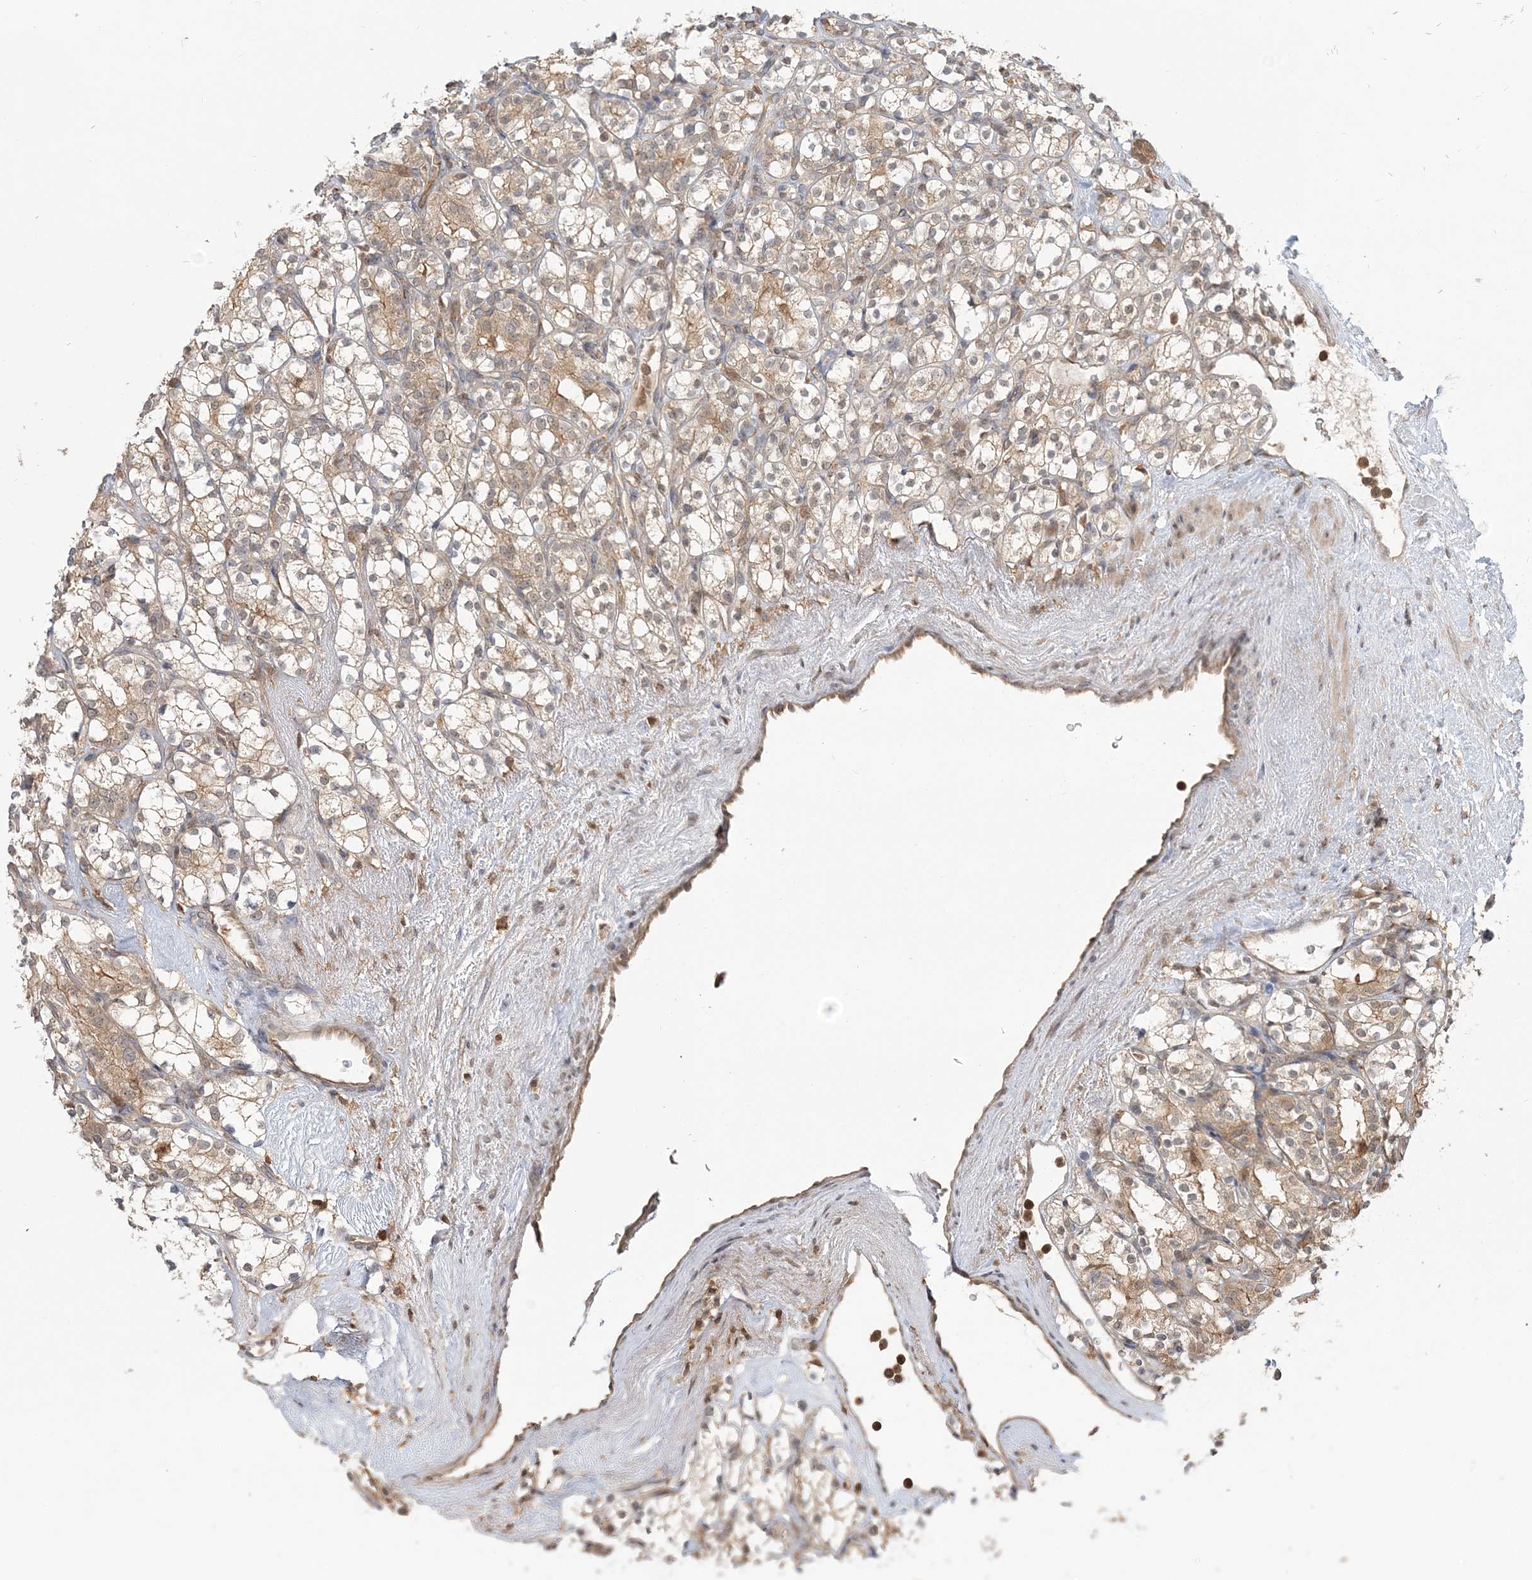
{"staining": {"intensity": "weak", "quantity": ">75%", "location": "cytoplasmic/membranous"}, "tissue": "renal cancer", "cell_type": "Tumor cells", "image_type": "cancer", "snomed": [{"axis": "morphology", "description": "Adenocarcinoma, NOS"}, {"axis": "topography", "description": "Kidney"}], "caption": "Immunohistochemical staining of adenocarcinoma (renal) shows low levels of weak cytoplasmic/membranous protein positivity in approximately >75% of tumor cells.", "gene": "CAB39", "patient": {"sex": "male", "age": 77}}